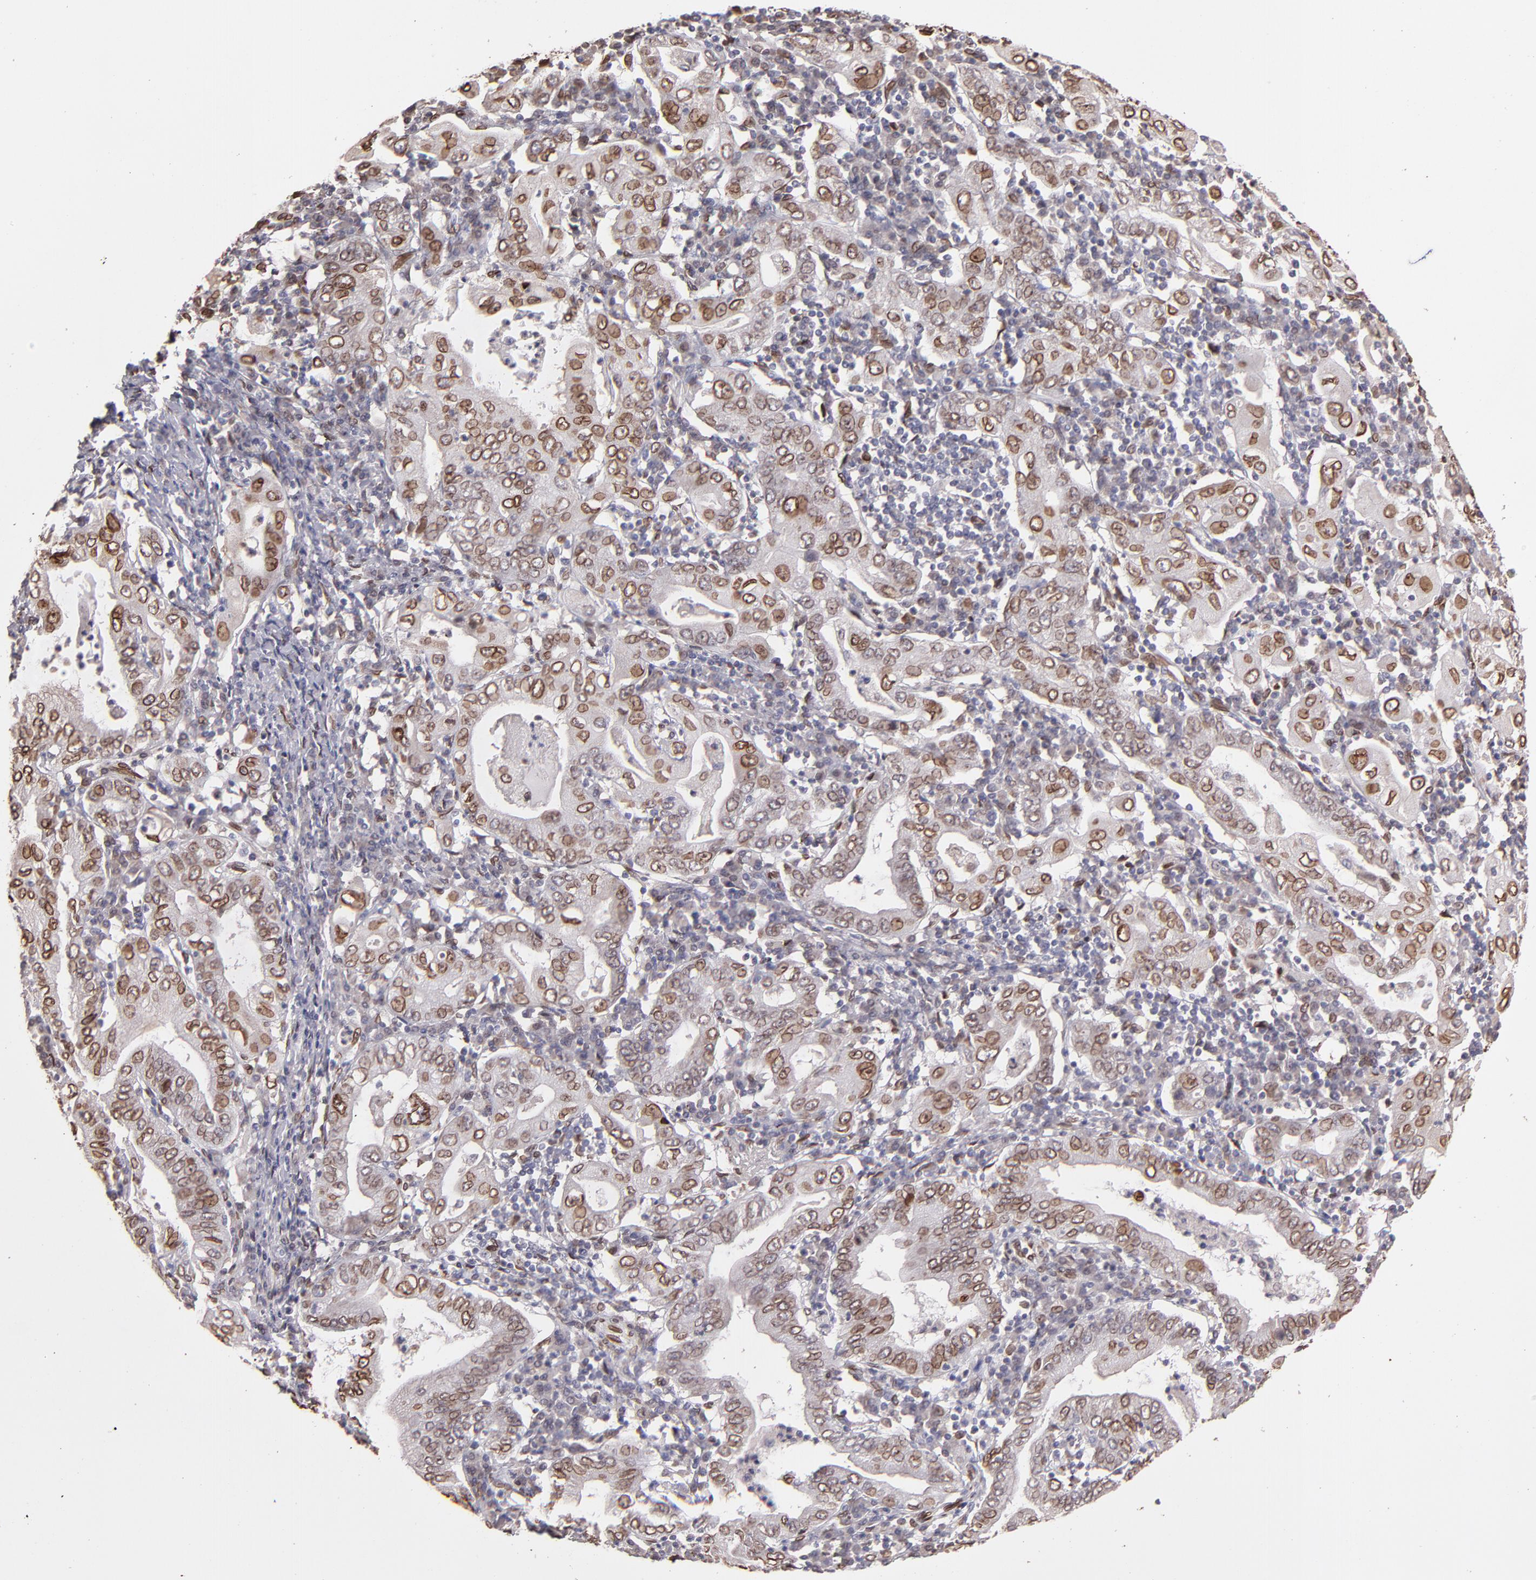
{"staining": {"intensity": "moderate", "quantity": ">75%", "location": "cytoplasmic/membranous,nuclear"}, "tissue": "stomach cancer", "cell_type": "Tumor cells", "image_type": "cancer", "snomed": [{"axis": "morphology", "description": "Normal tissue, NOS"}, {"axis": "morphology", "description": "Adenocarcinoma, NOS"}, {"axis": "topography", "description": "Esophagus"}, {"axis": "topography", "description": "Stomach, upper"}, {"axis": "topography", "description": "Peripheral nerve tissue"}], "caption": "Protein expression analysis of human stomach cancer (adenocarcinoma) reveals moderate cytoplasmic/membranous and nuclear expression in about >75% of tumor cells. (Brightfield microscopy of DAB IHC at high magnification).", "gene": "PUM3", "patient": {"sex": "male", "age": 62}}